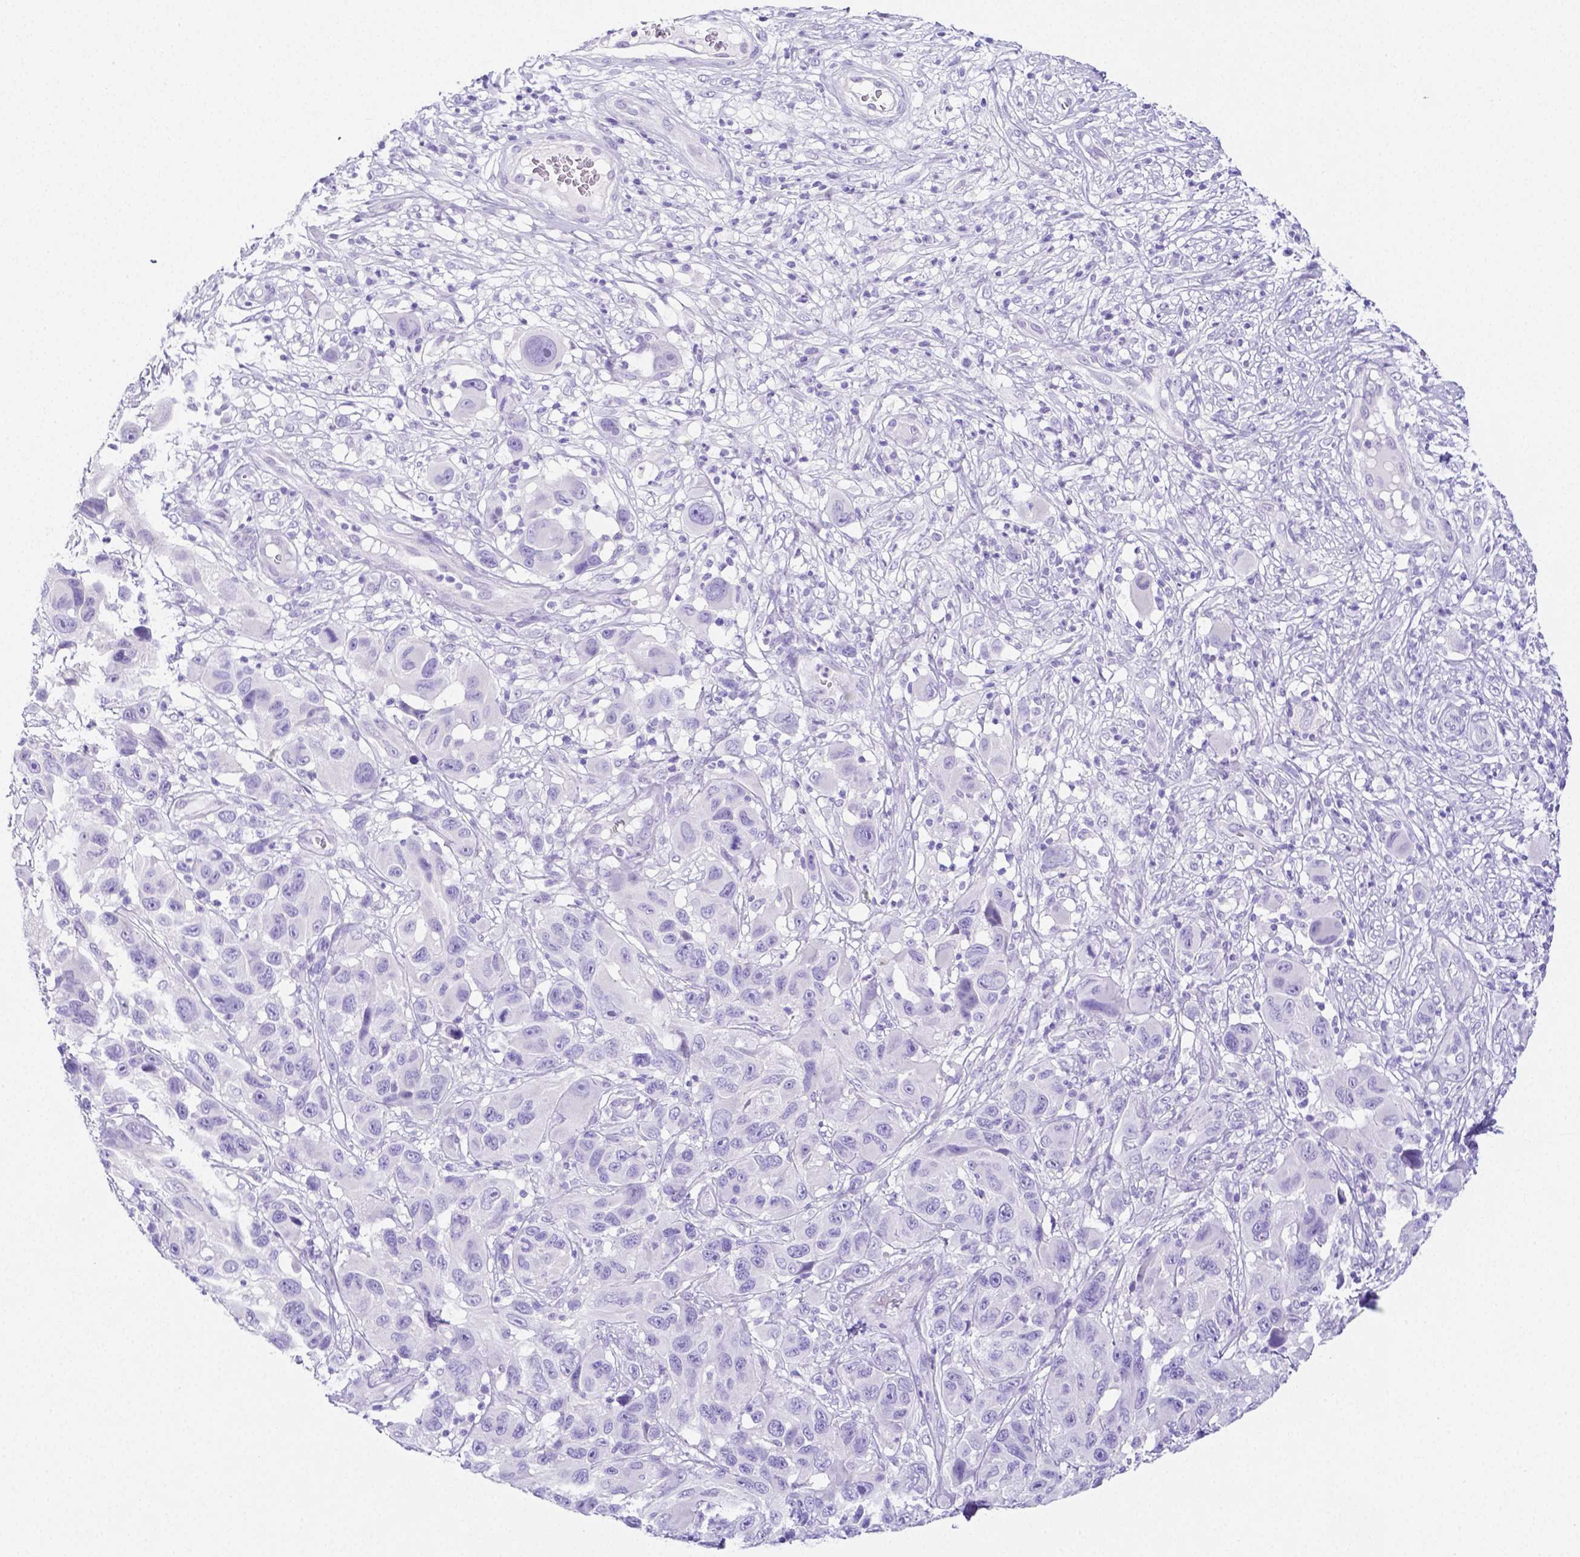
{"staining": {"intensity": "negative", "quantity": "none", "location": "none"}, "tissue": "melanoma", "cell_type": "Tumor cells", "image_type": "cancer", "snomed": [{"axis": "morphology", "description": "Malignant melanoma, NOS"}, {"axis": "topography", "description": "Skin"}], "caption": "Tumor cells show no significant positivity in malignant melanoma. (Brightfield microscopy of DAB (3,3'-diaminobenzidine) immunohistochemistry (IHC) at high magnification).", "gene": "ARHGAP36", "patient": {"sex": "male", "age": 53}}